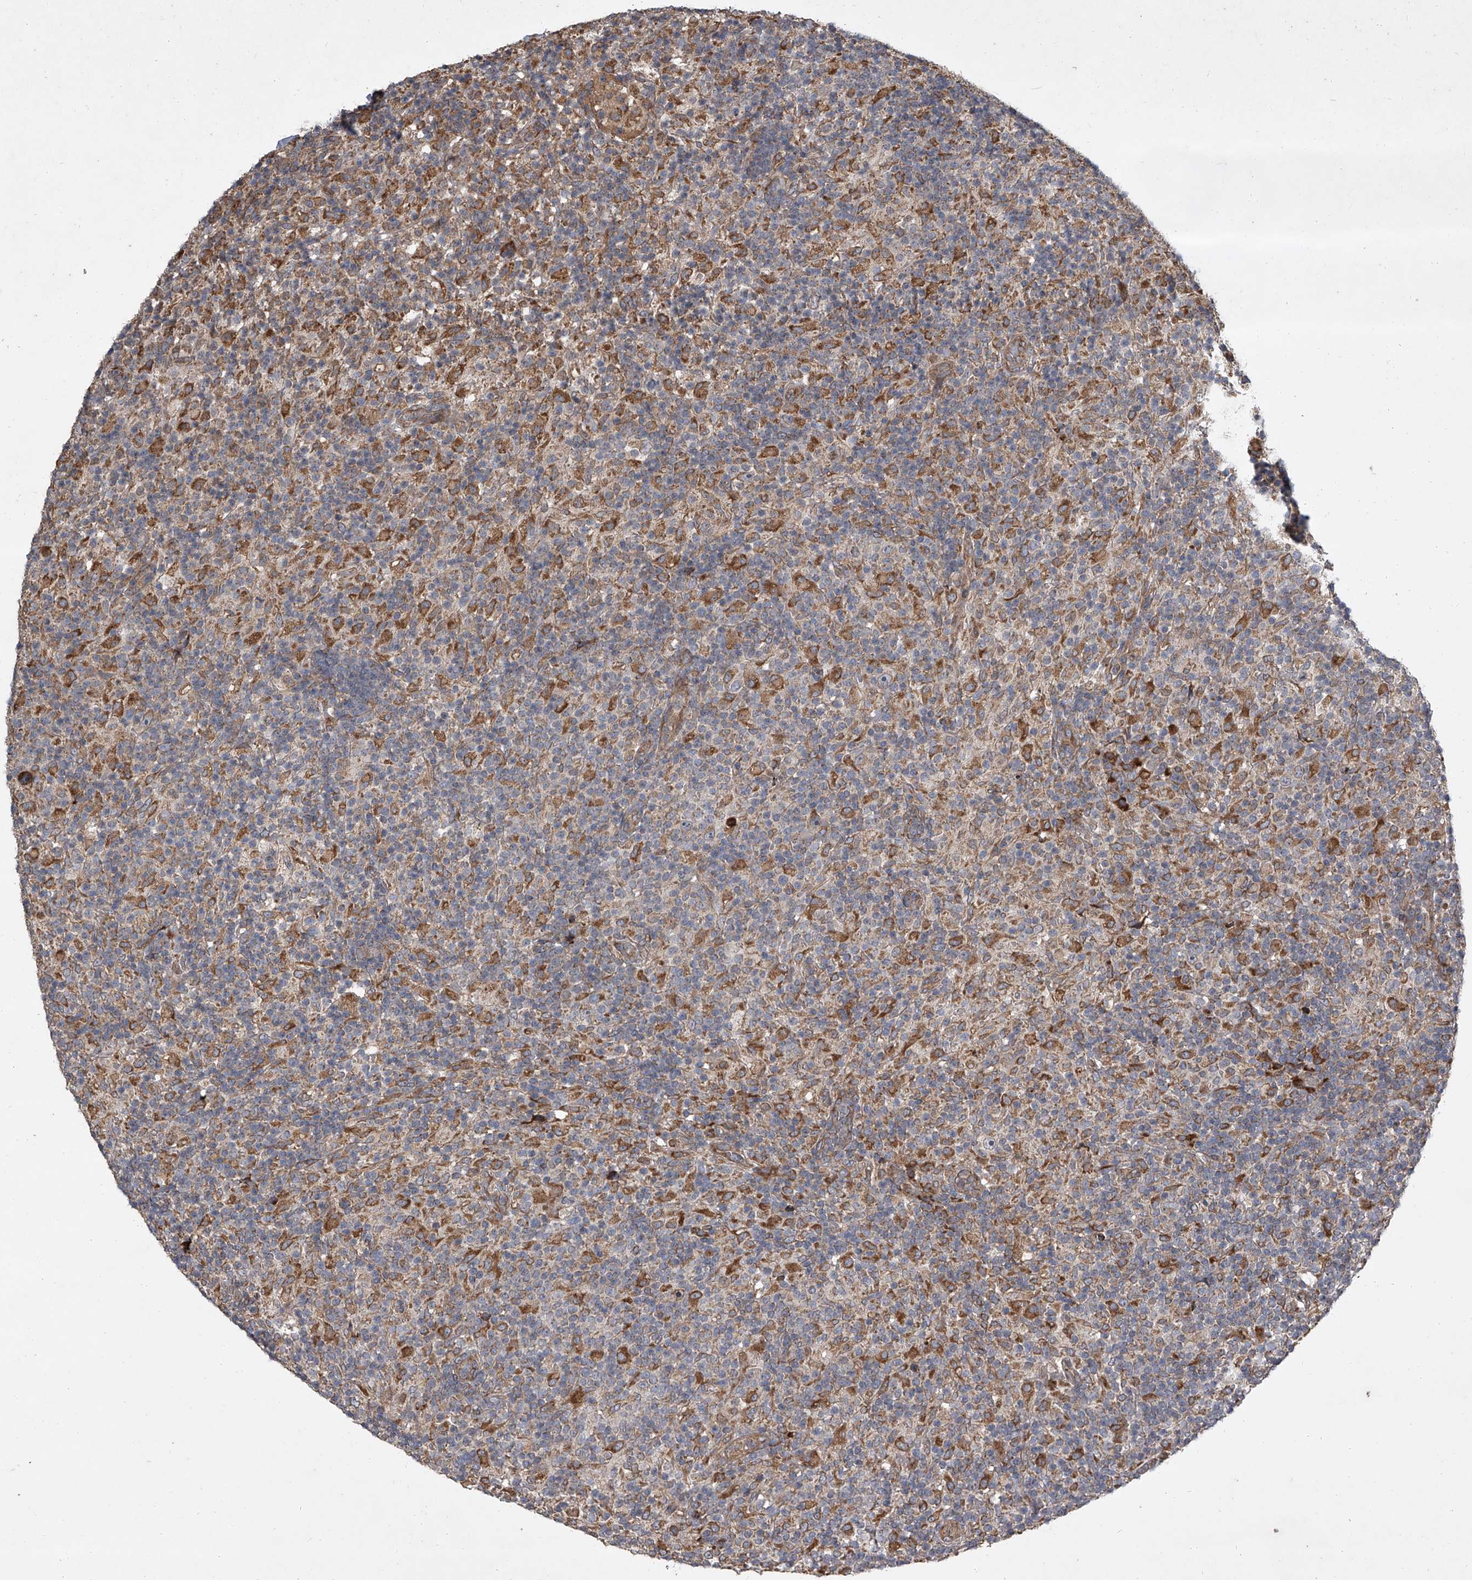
{"staining": {"intensity": "weak", "quantity": "<25%", "location": "cytoplasmic/membranous"}, "tissue": "lymphoma", "cell_type": "Tumor cells", "image_type": "cancer", "snomed": [{"axis": "morphology", "description": "Hodgkin's disease, NOS"}, {"axis": "topography", "description": "Lymph node"}], "caption": "Immunohistochemistry of lymphoma reveals no positivity in tumor cells.", "gene": "EVA1C", "patient": {"sex": "male", "age": 70}}